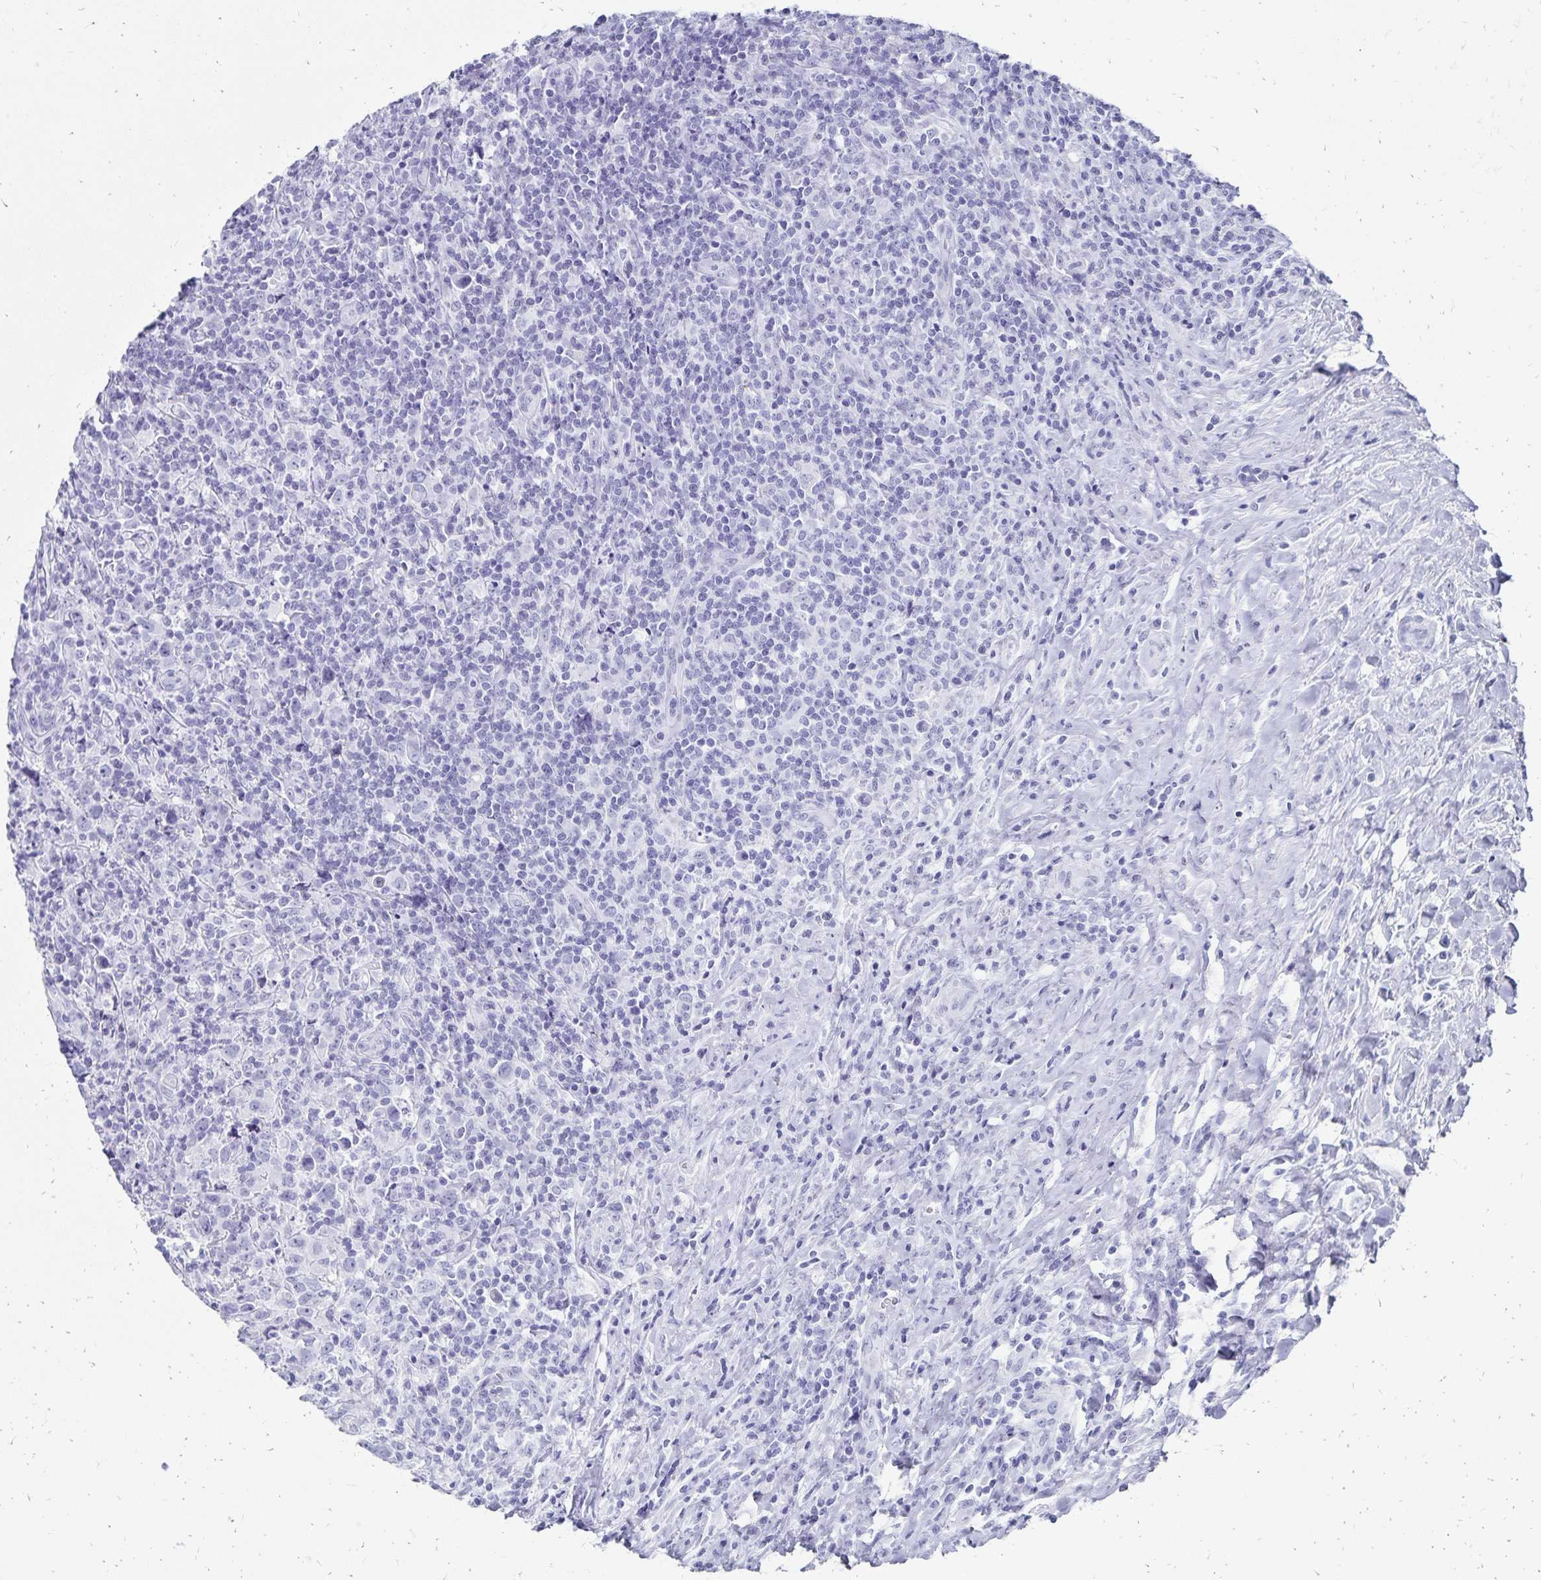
{"staining": {"intensity": "negative", "quantity": "none", "location": "none"}, "tissue": "lymphoma", "cell_type": "Tumor cells", "image_type": "cancer", "snomed": [{"axis": "morphology", "description": "Hodgkin's disease, NOS"}, {"axis": "topography", "description": "Lymph node"}], "caption": "The image displays no staining of tumor cells in Hodgkin's disease.", "gene": "GIP", "patient": {"sex": "female", "age": 18}}